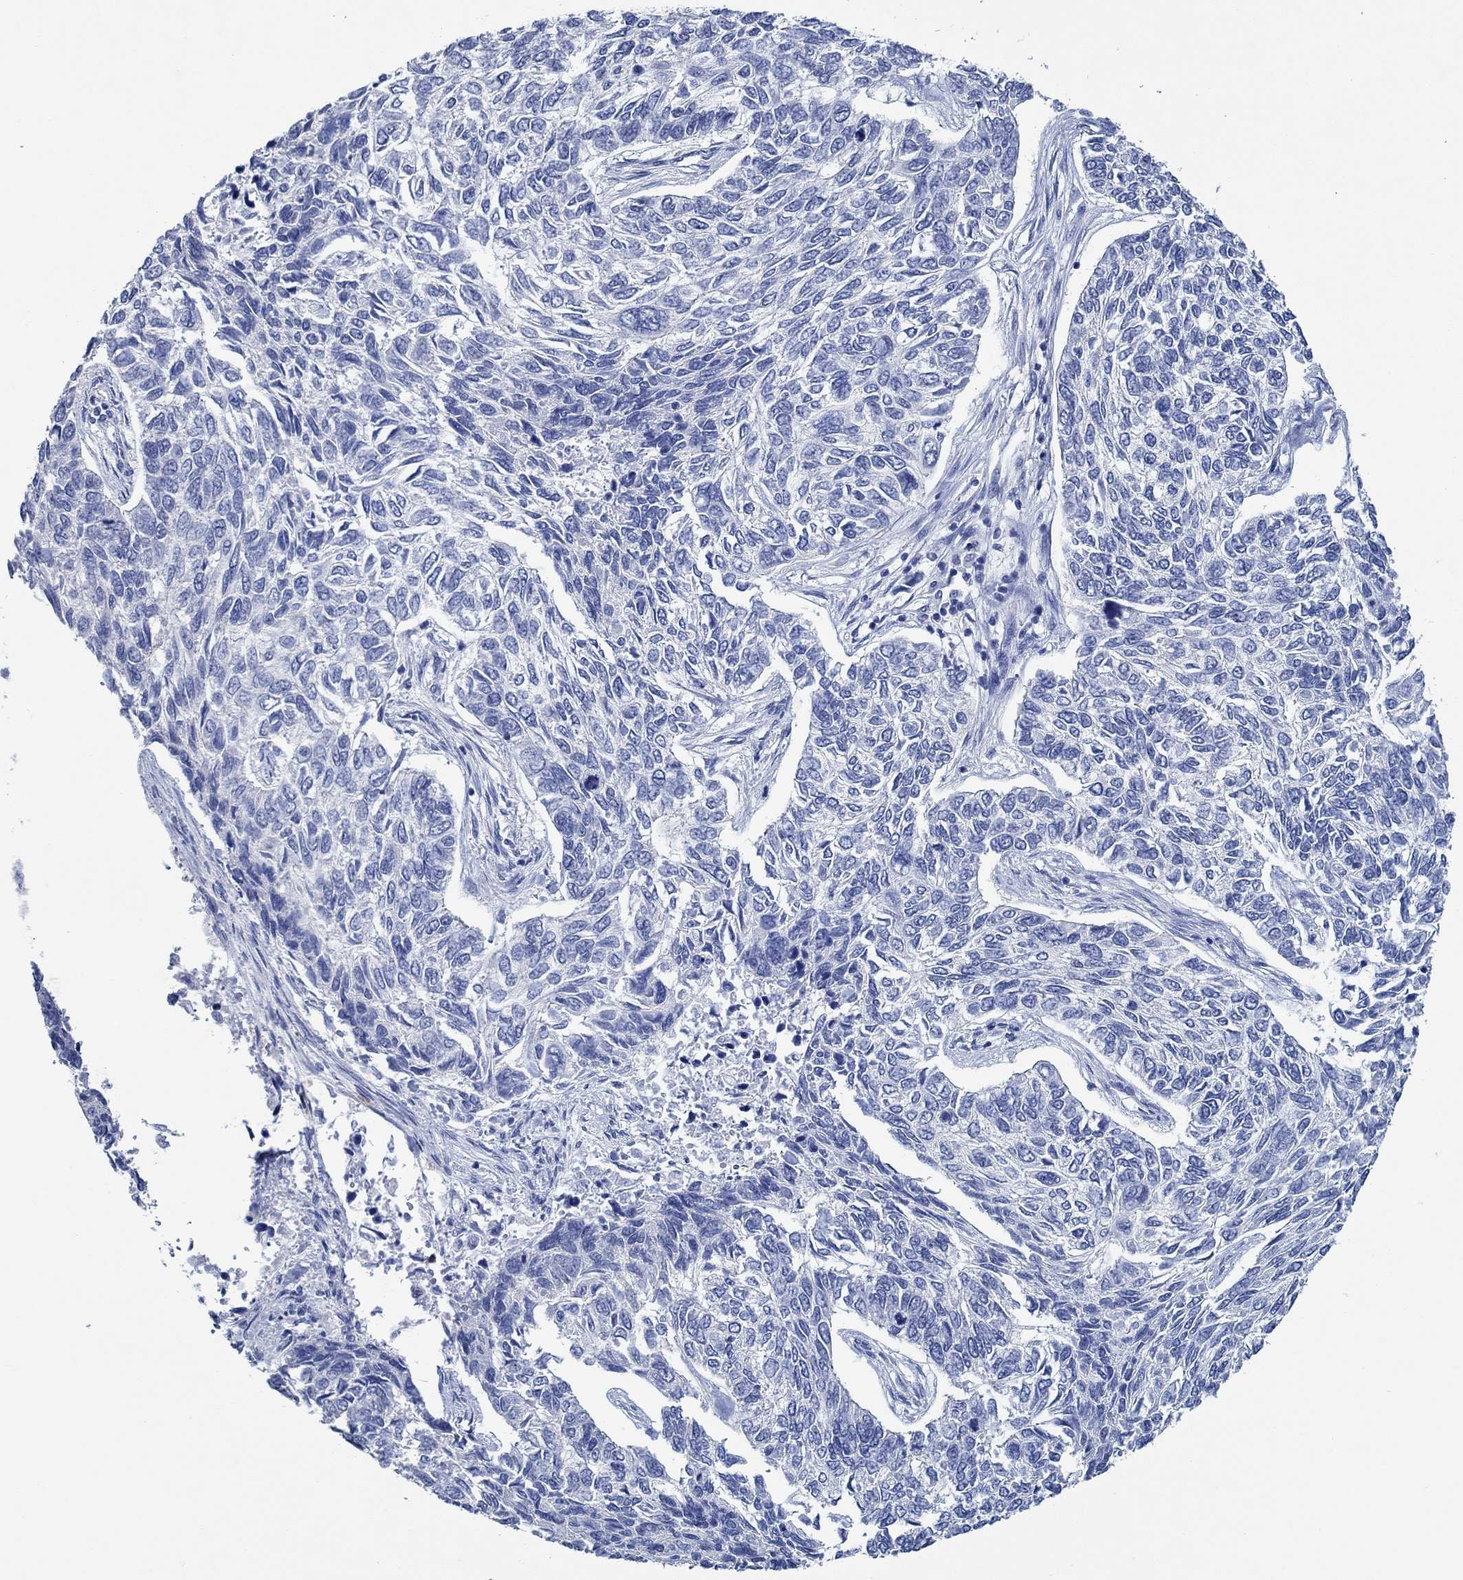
{"staining": {"intensity": "negative", "quantity": "none", "location": "none"}, "tissue": "skin cancer", "cell_type": "Tumor cells", "image_type": "cancer", "snomed": [{"axis": "morphology", "description": "Basal cell carcinoma"}, {"axis": "topography", "description": "Skin"}], "caption": "High power microscopy histopathology image of an IHC photomicrograph of basal cell carcinoma (skin), revealing no significant positivity in tumor cells. Brightfield microscopy of immunohistochemistry stained with DAB (3,3'-diaminobenzidine) (brown) and hematoxylin (blue), captured at high magnification.", "gene": "ZNF671", "patient": {"sex": "female", "age": 65}}